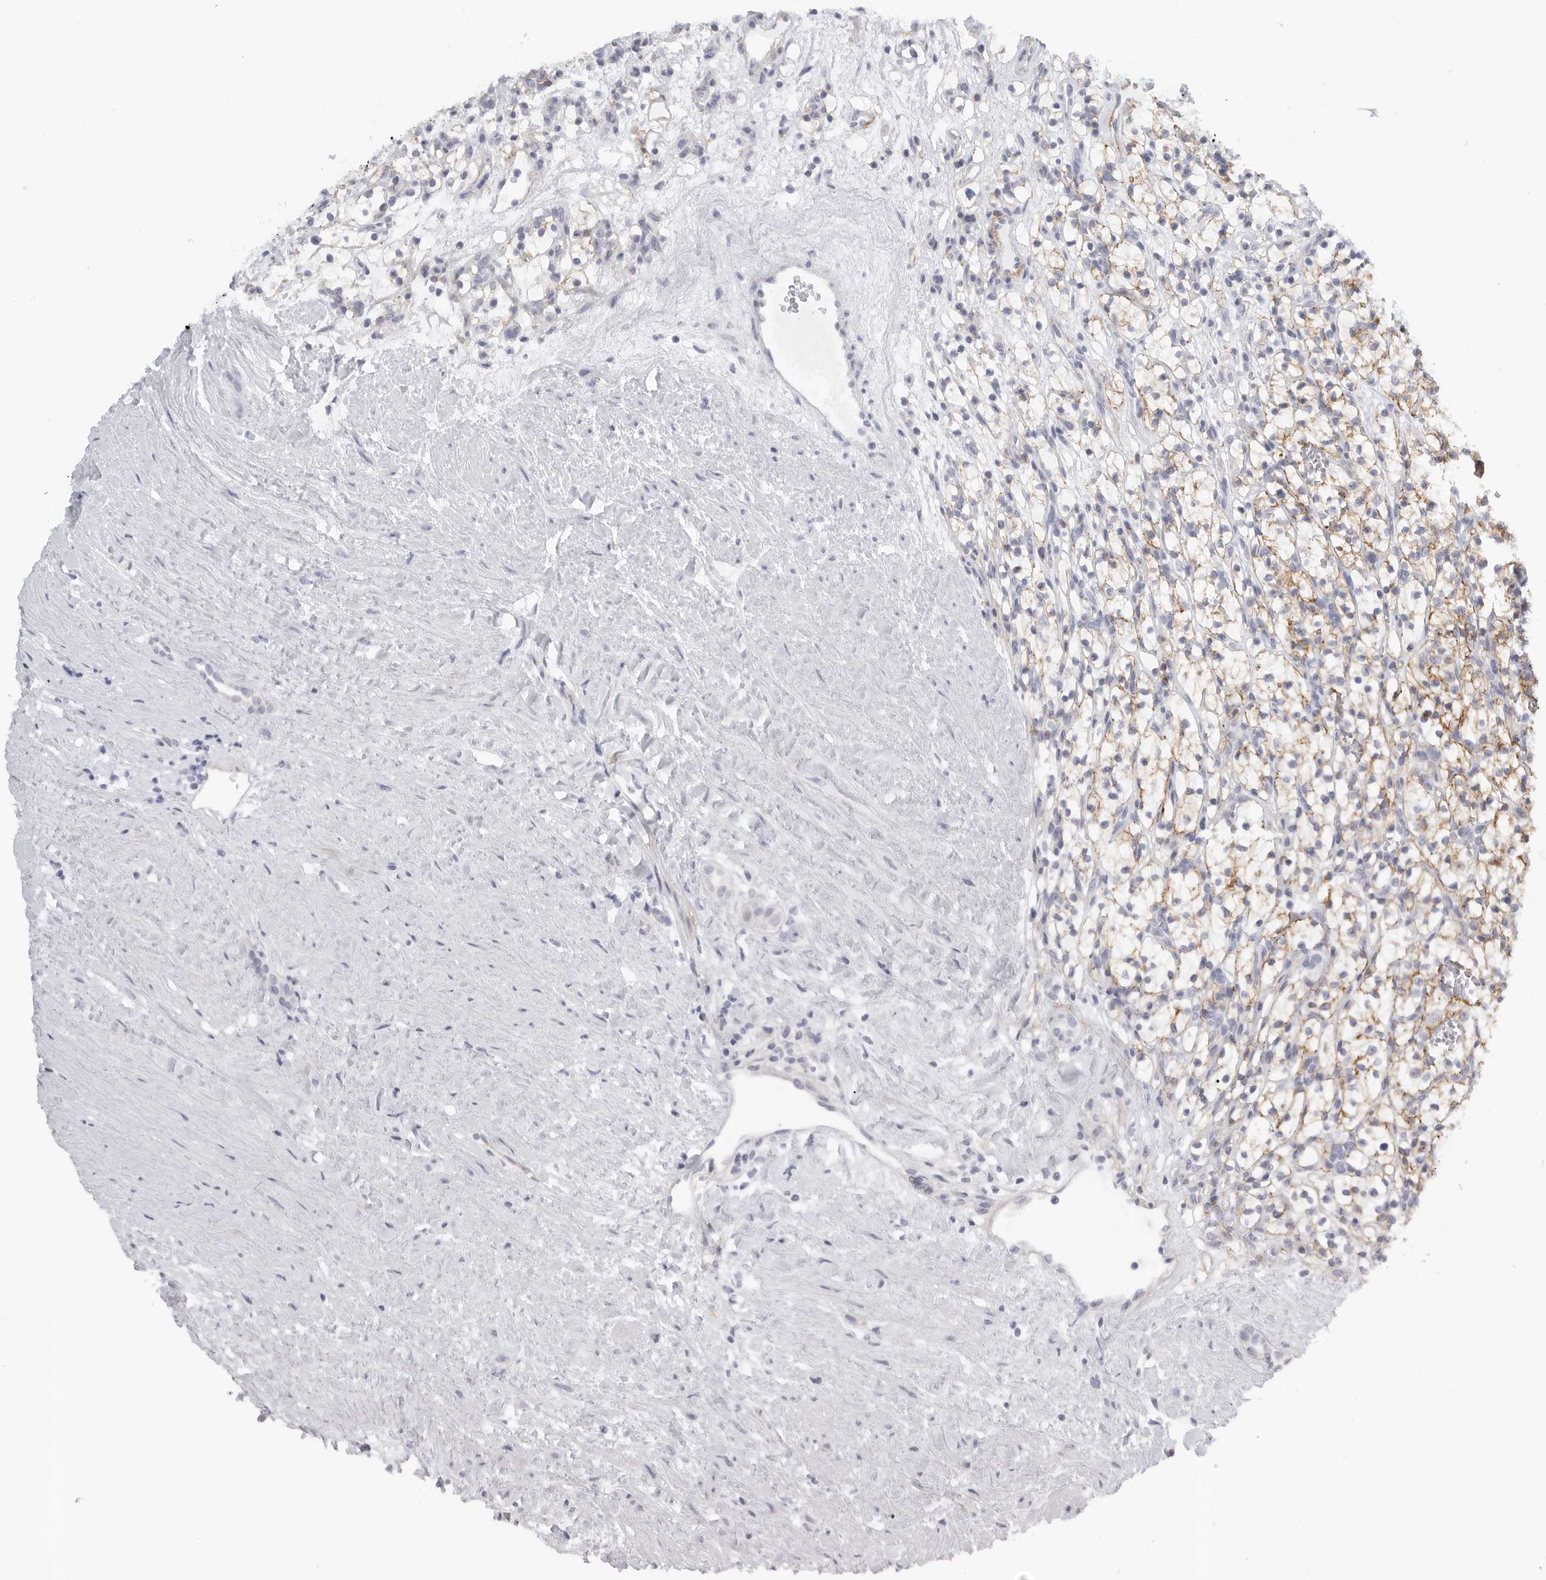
{"staining": {"intensity": "moderate", "quantity": ">75%", "location": "cytoplasmic/membranous"}, "tissue": "renal cancer", "cell_type": "Tumor cells", "image_type": "cancer", "snomed": [{"axis": "morphology", "description": "Adenocarcinoma, NOS"}, {"axis": "topography", "description": "Kidney"}], "caption": "DAB (3,3'-diaminobenzidine) immunohistochemical staining of human renal adenocarcinoma shows moderate cytoplasmic/membranous protein staining in approximately >75% of tumor cells.", "gene": "TNR", "patient": {"sex": "female", "age": 57}}